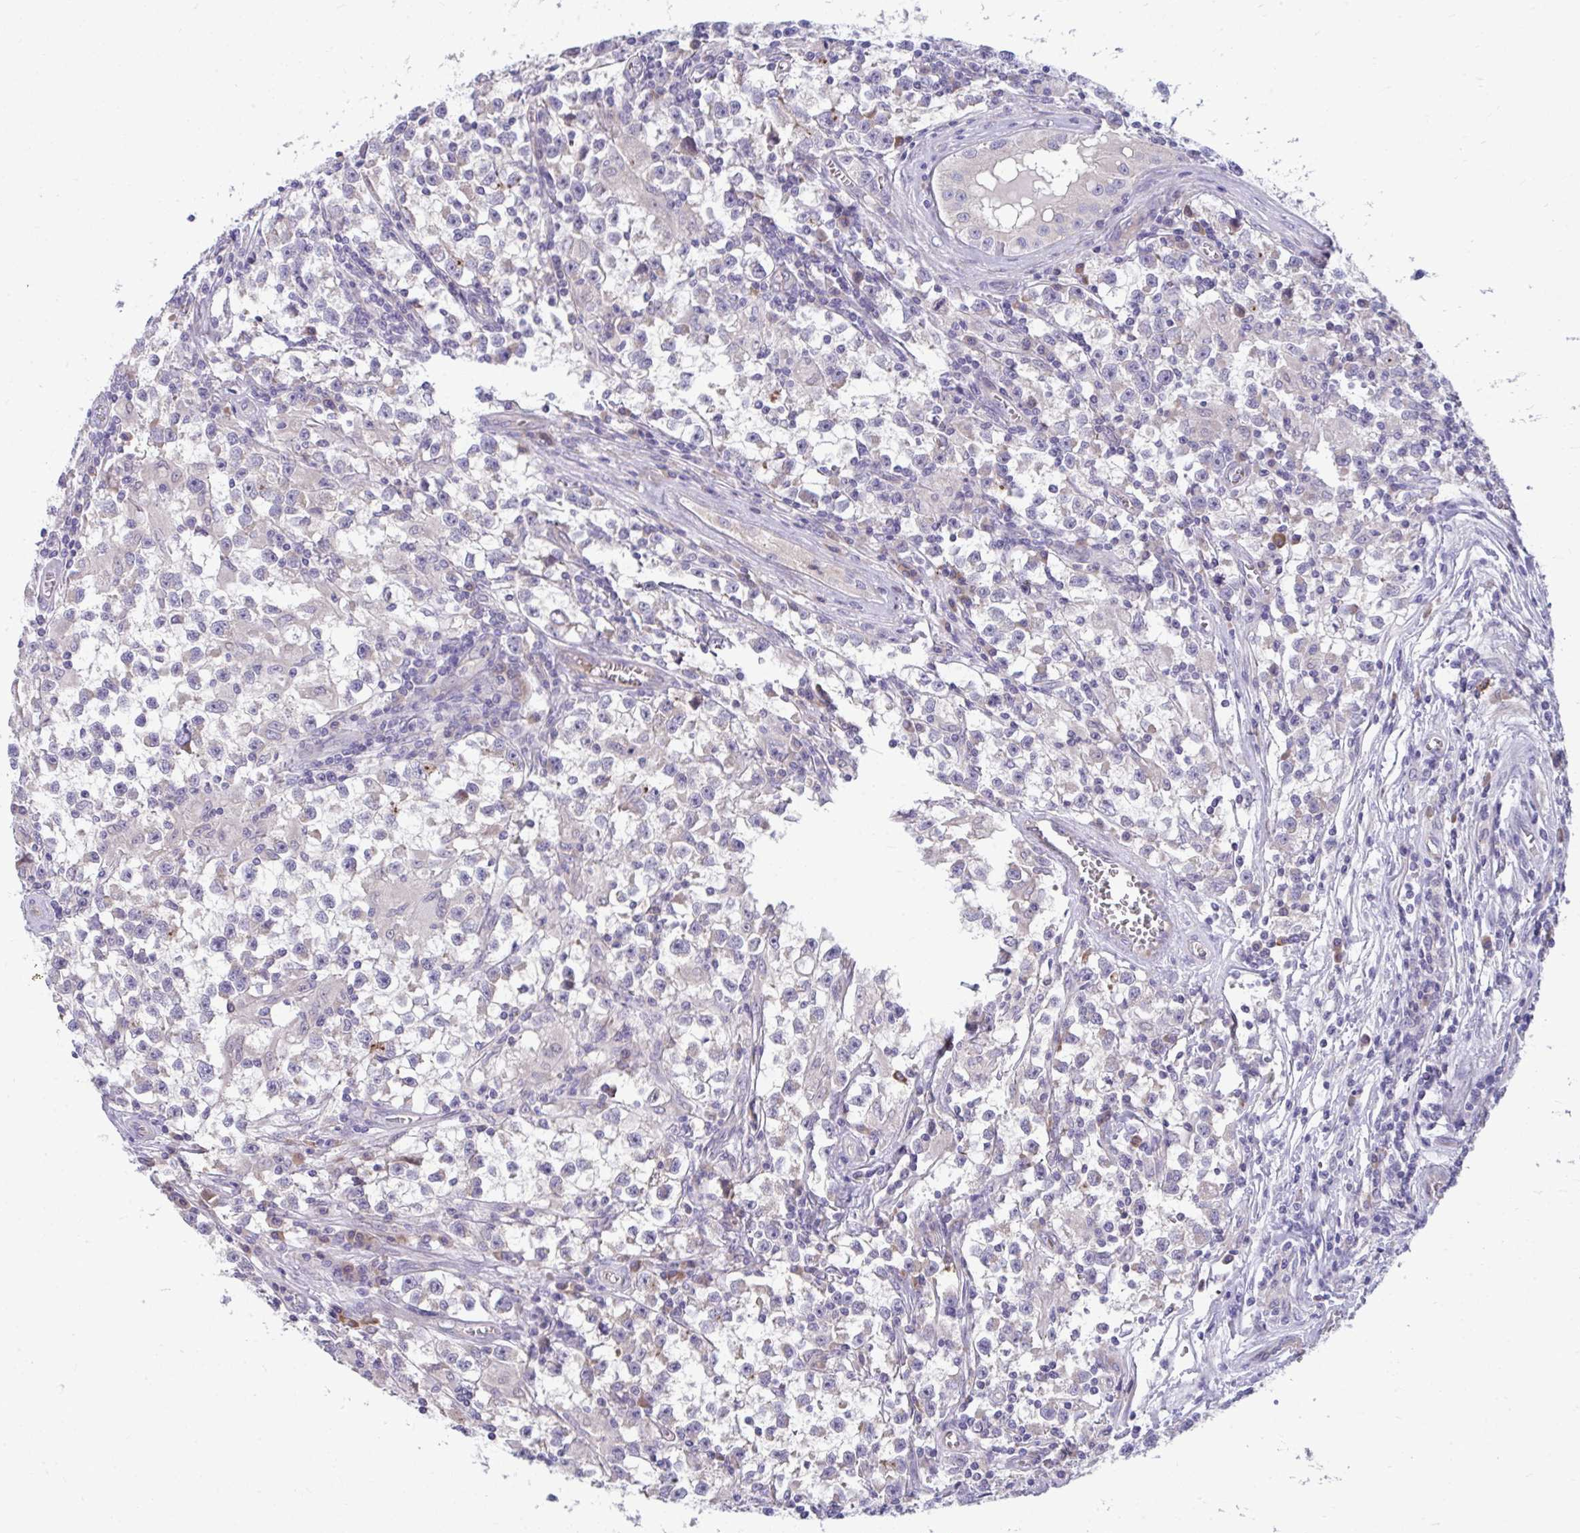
{"staining": {"intensity": "negative", "quantity": "none", "location": "none"}, "tissue": "testis cancer", "cell_type": "Tumor cells", "image_type": "cancer", "snomed": [{"axis": "morphology", "description": "Seminoma, NOS"}, {"axis": "topography", "description": "Testis"}], "caption": "This is an IHC image of testis seminoma. There is no staining in tumor cells.", "gene": "PIGZ", "patient": {"sex": "male", "age": 31}}